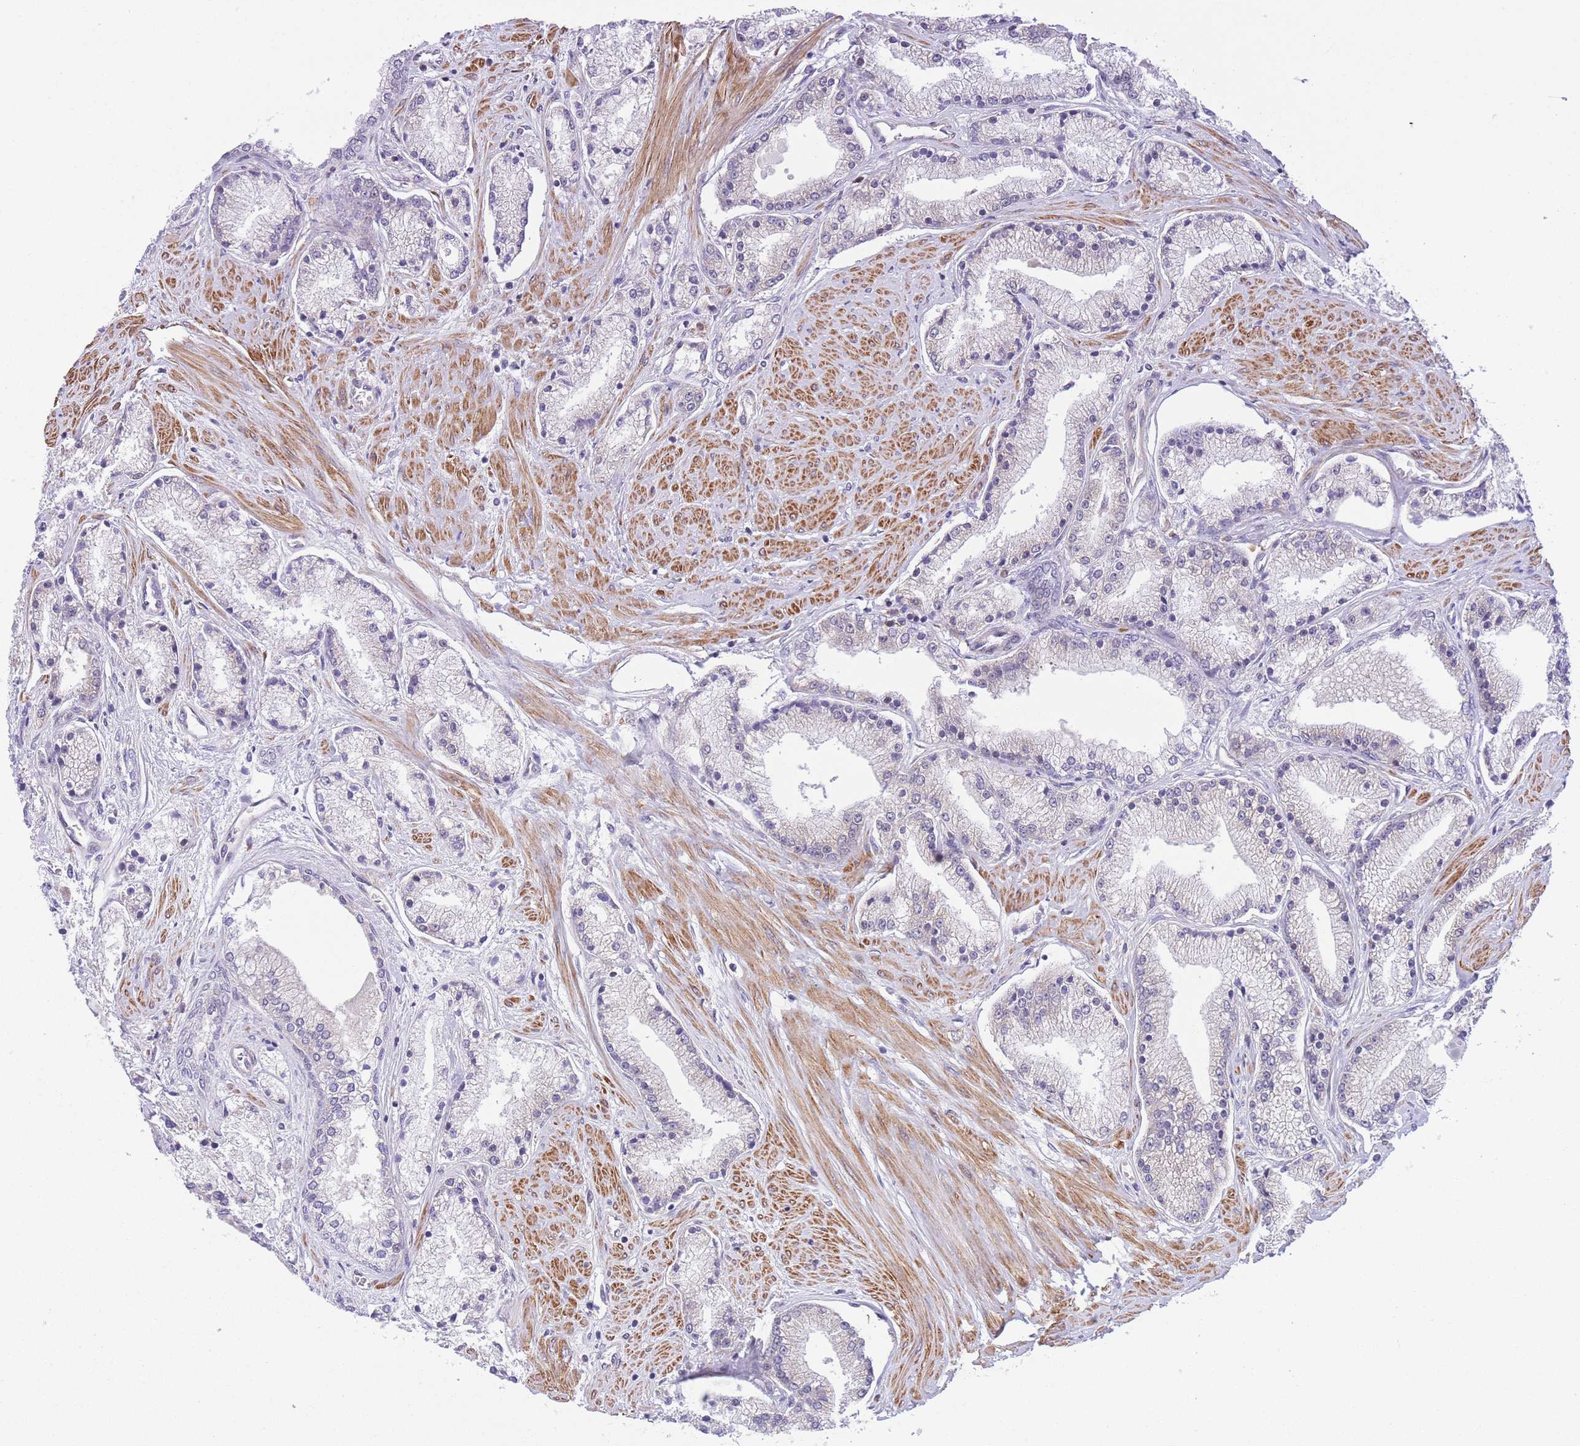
{"staining": {"intensity": "negative", "quantity": "none", "location": "none"}, "tissue": "prostate cancer", "cell_type": "Tumor cells", "image_type": "cancer", "snomed": [{"axis": "morphology", "description": "Adenocarcinoma, High grade"}, {"axis": "topography", "description": "Prostate"}], "caption": "Tumor cells show no significant protein staining in prostate cancer. Nuclei are stained in blue.", "gene": "C9orf152", "patient": {"sex": "male", "age": 67}}